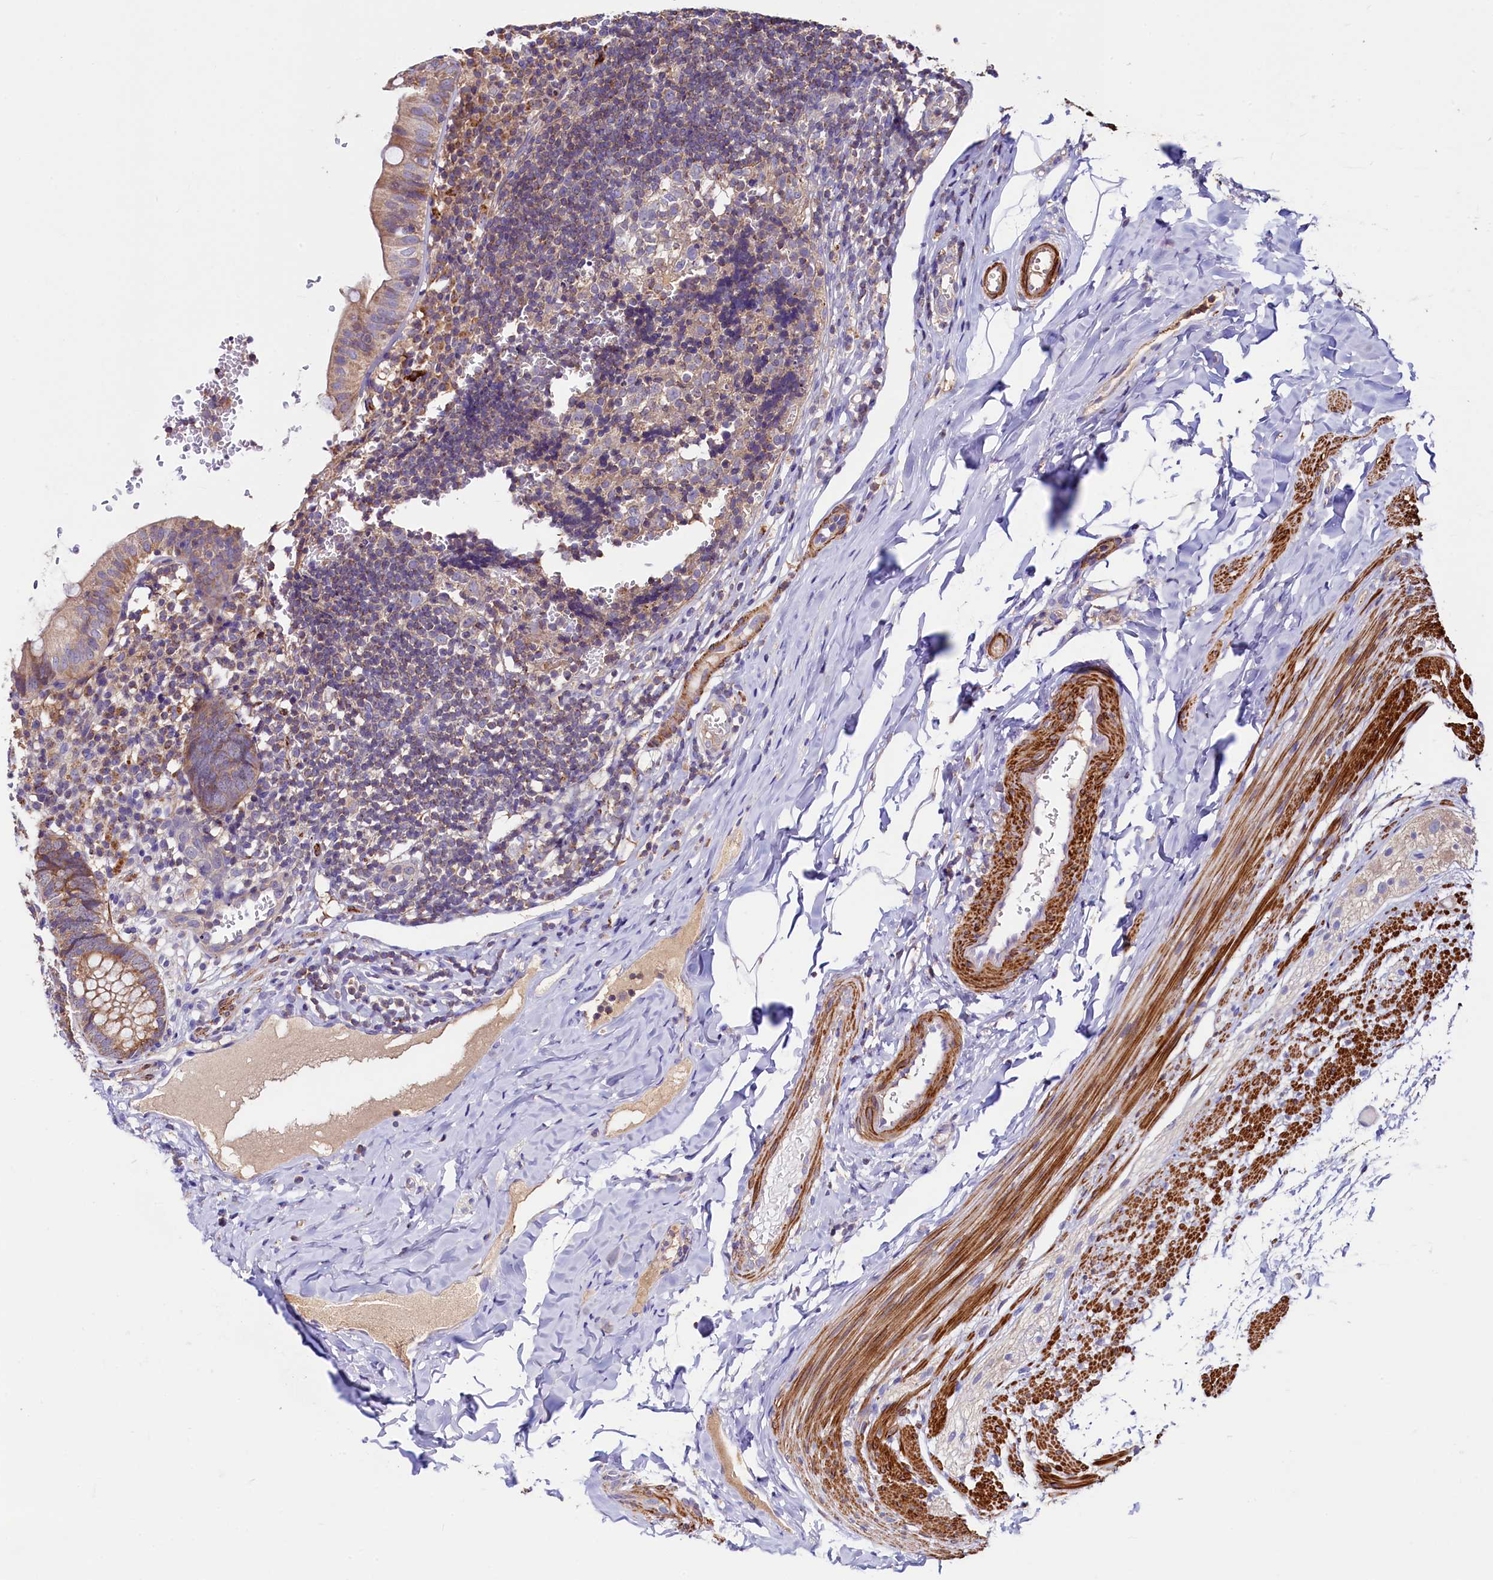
{"staining": {"intensity": "moderate", "quantity": ">75%", "location": "cytoplasmic/membranous"}, "tissue": "appendix", "cell_type": "Glandular cells", "image_type": "normal", "snomed": [{"axis": "morphology", "description": "Normal tissue, NOS"}, {"axis": "topography", "description": "Appendix"}], "caption": "DAB (3,3'-diaminobenzidine) immunohistochemical staining of unremarkable human appendix exhibits moderate cytoplasmic/membranous protein expression in about >75% of glandular cells.", "gene": "CIAO3", "patient": {"sex": "male", "age": 8}}